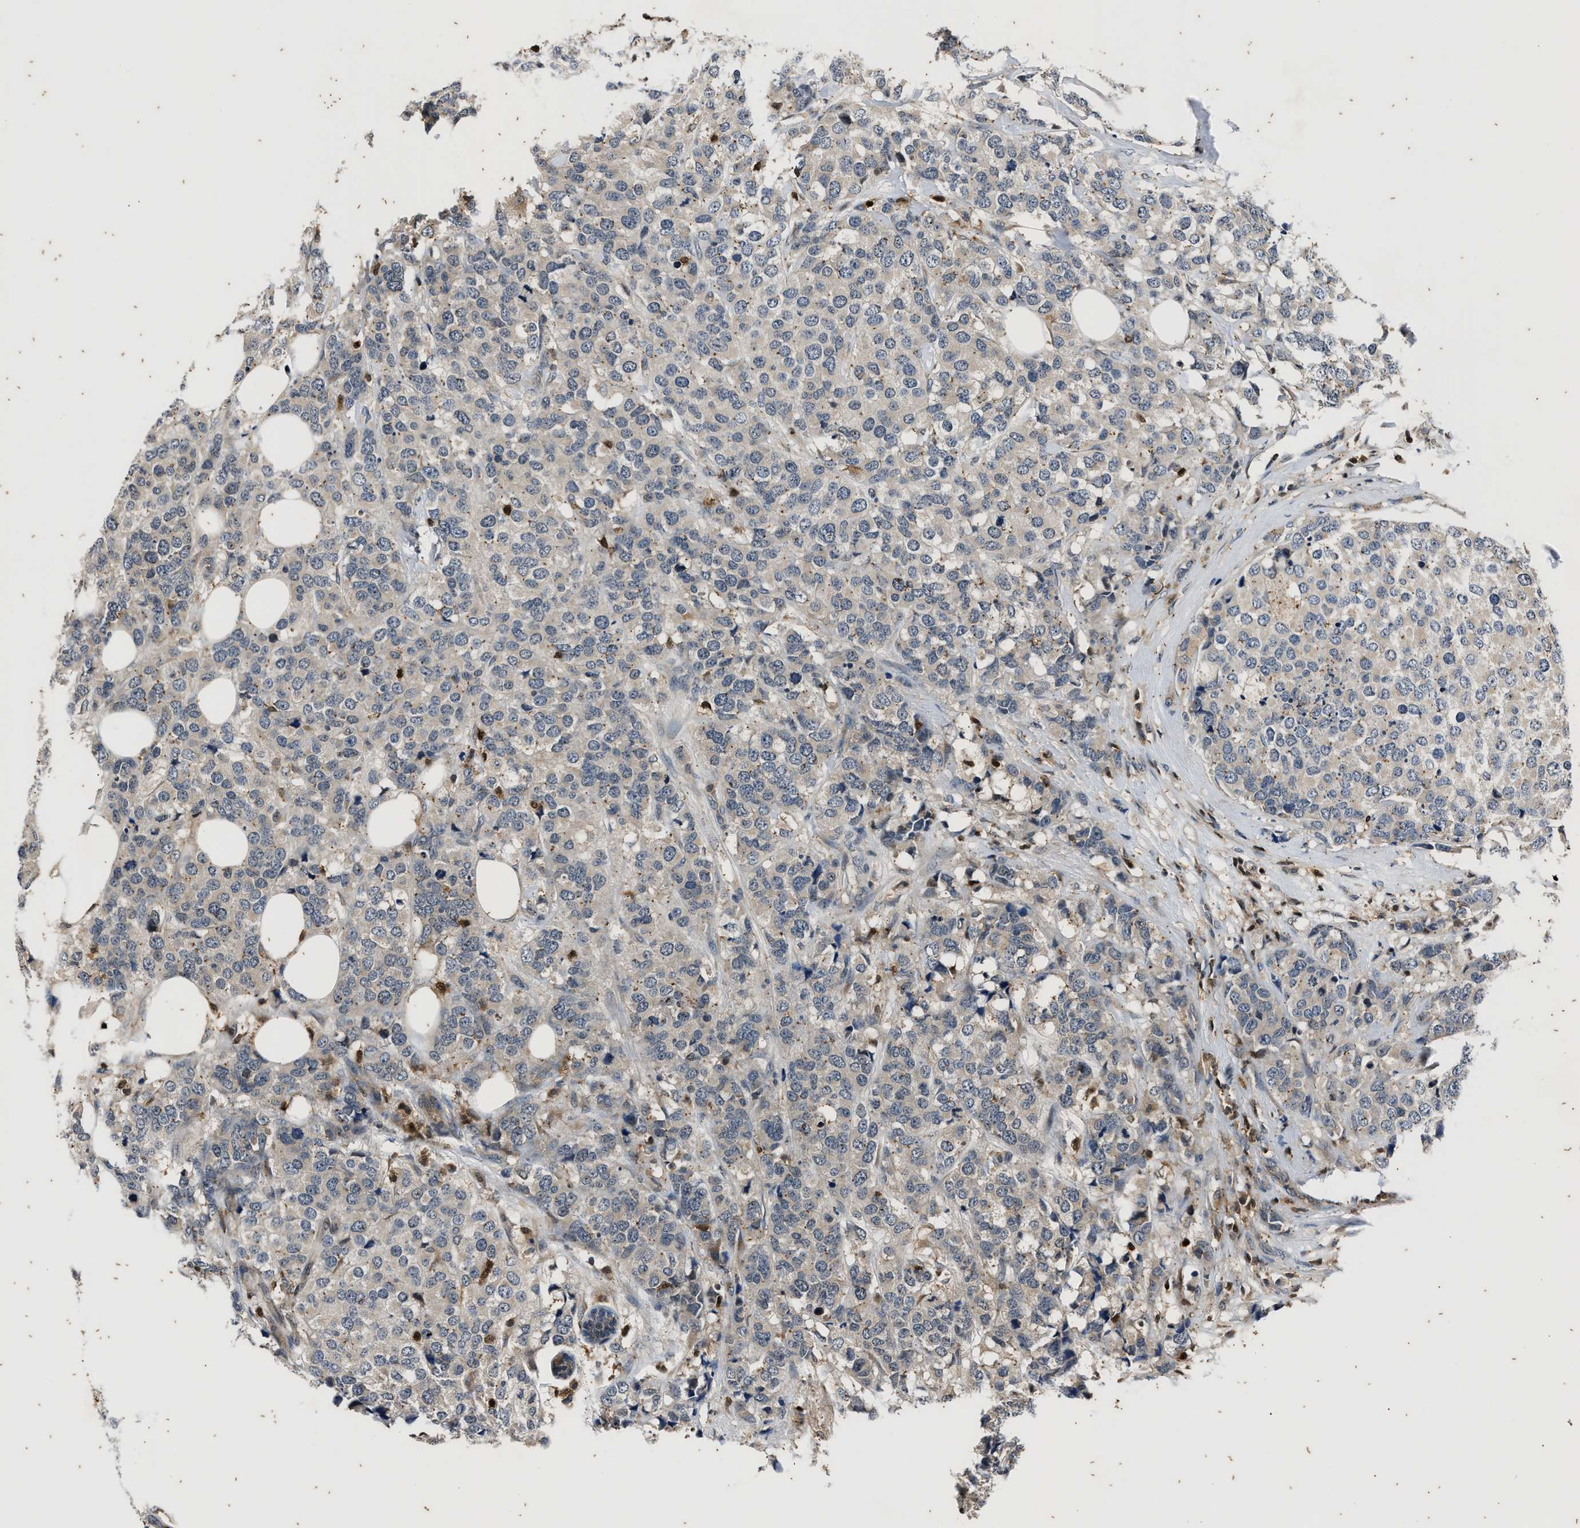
{"staining": {"intensity": "negative", "quantity": "none", "location": "none"}, "tissue": "breast cancer", "cell_type": "Tumor cells", "image_type": "cancer", "snomed": [{"axis": "morphology", "description": "Lobular carcinoma"}, {"axis": "topography", "description": "Breast"}], "caption": "An immunohistochemistry image of breast cancer is shown. There is no staining in tumor cells of breast cancer.", "gene": "PTPN7", "patient": {"sex": "female", "age": 59}}